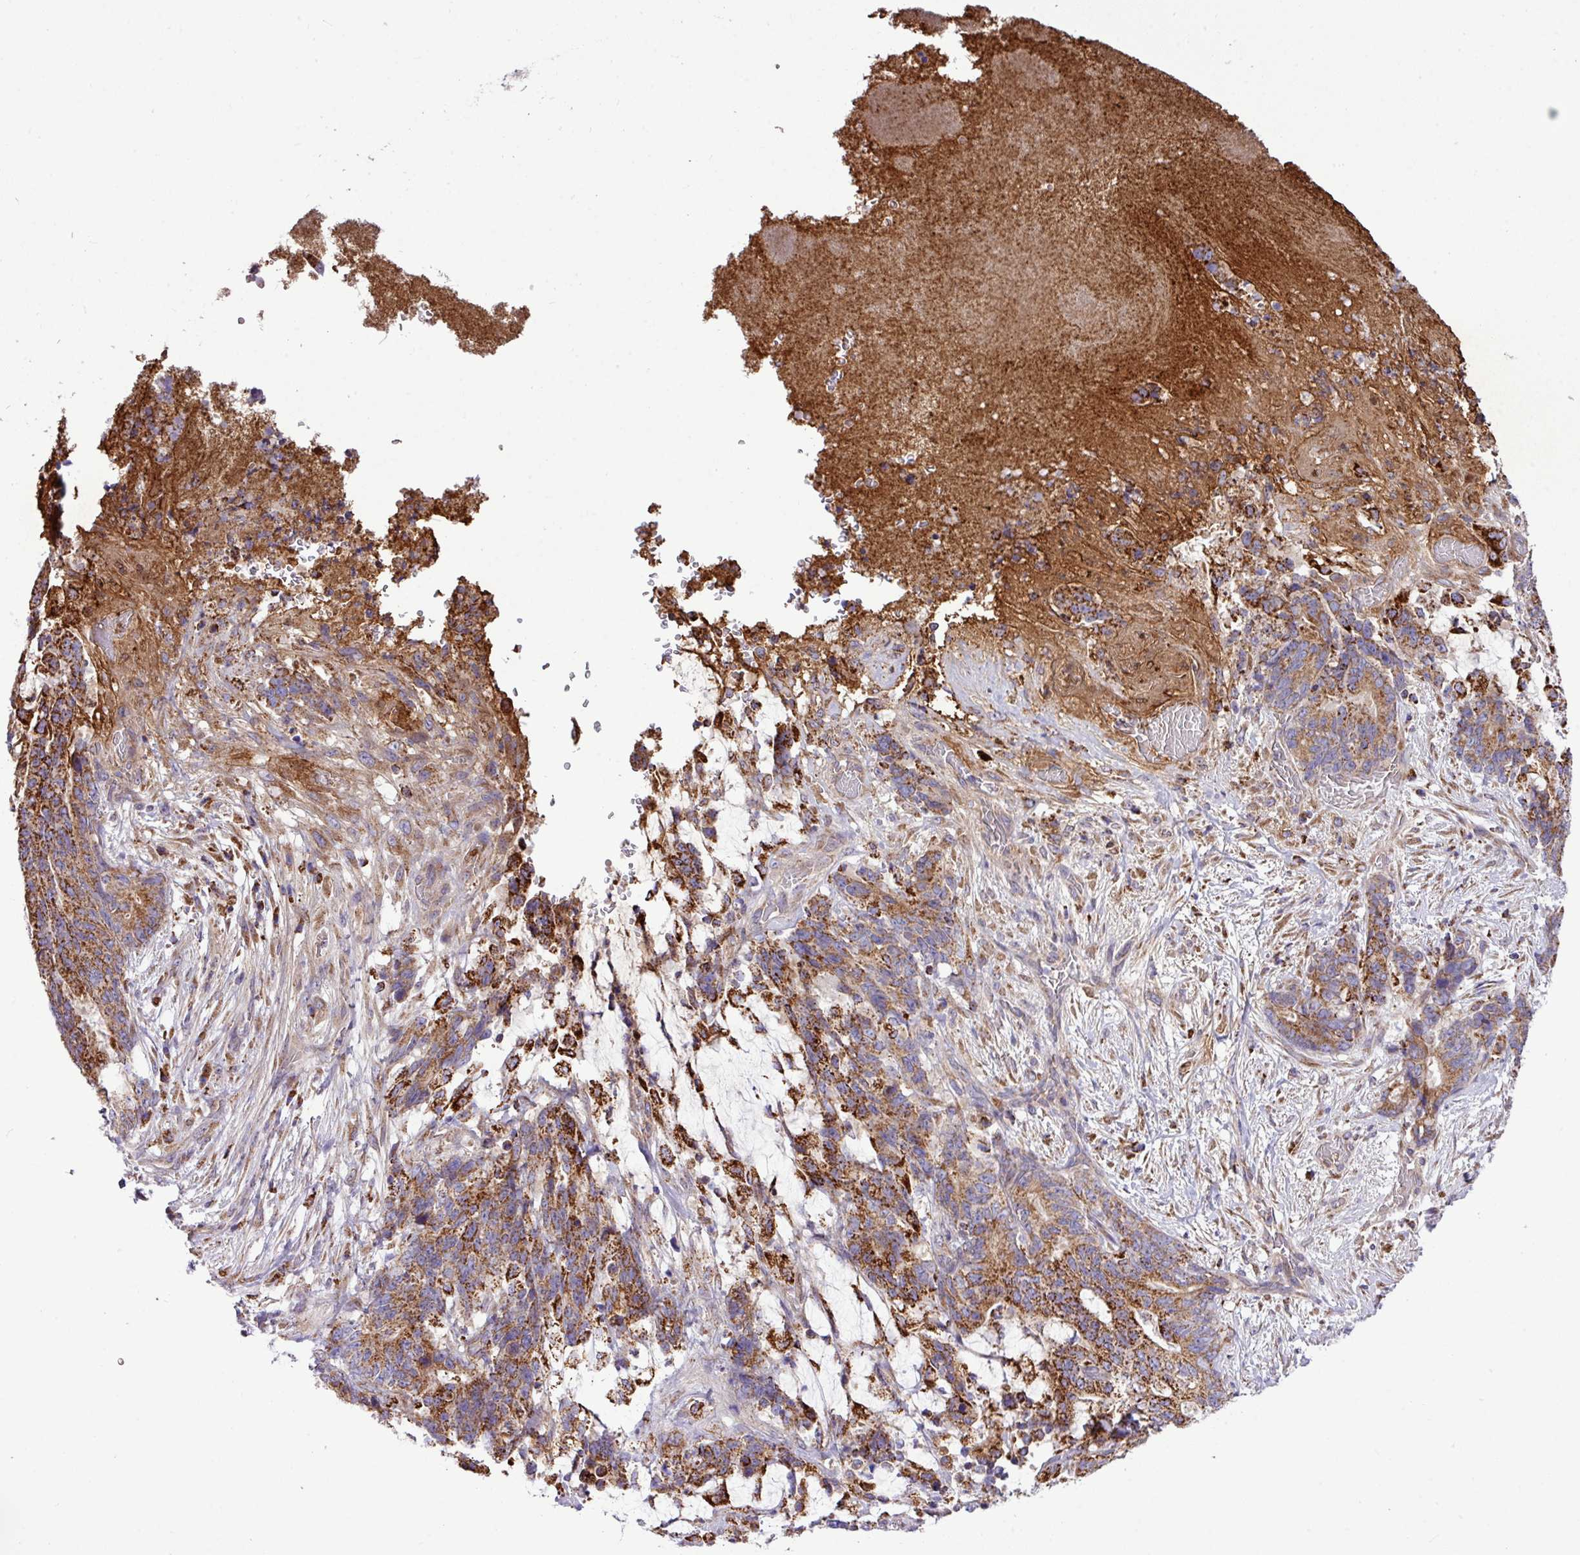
{"staining": {"intensity": "strong", "quantity": ">75%", "location": "cytoplasmic/membranous"}, "tissue": "stomach cancer", "cell_type": "Tumor cells", "image_type": "cancer", "snomed": [{"axis": "morphology", "description": "Normal tissue, NOS"}, {"axis": "morphology", "description": "Adenocarcinoma, NOS"}, {"axis": "topography", "description": "Stomach"}], "caption": "Stomach adenocarcinoma was stained to show a protein in brown. There is high levels of strong cytoplasmic/membranous expression in approximately >75% of tumor cells.", "gene": "ZNF569", "patient": {"sex": "female", "age": 64}}